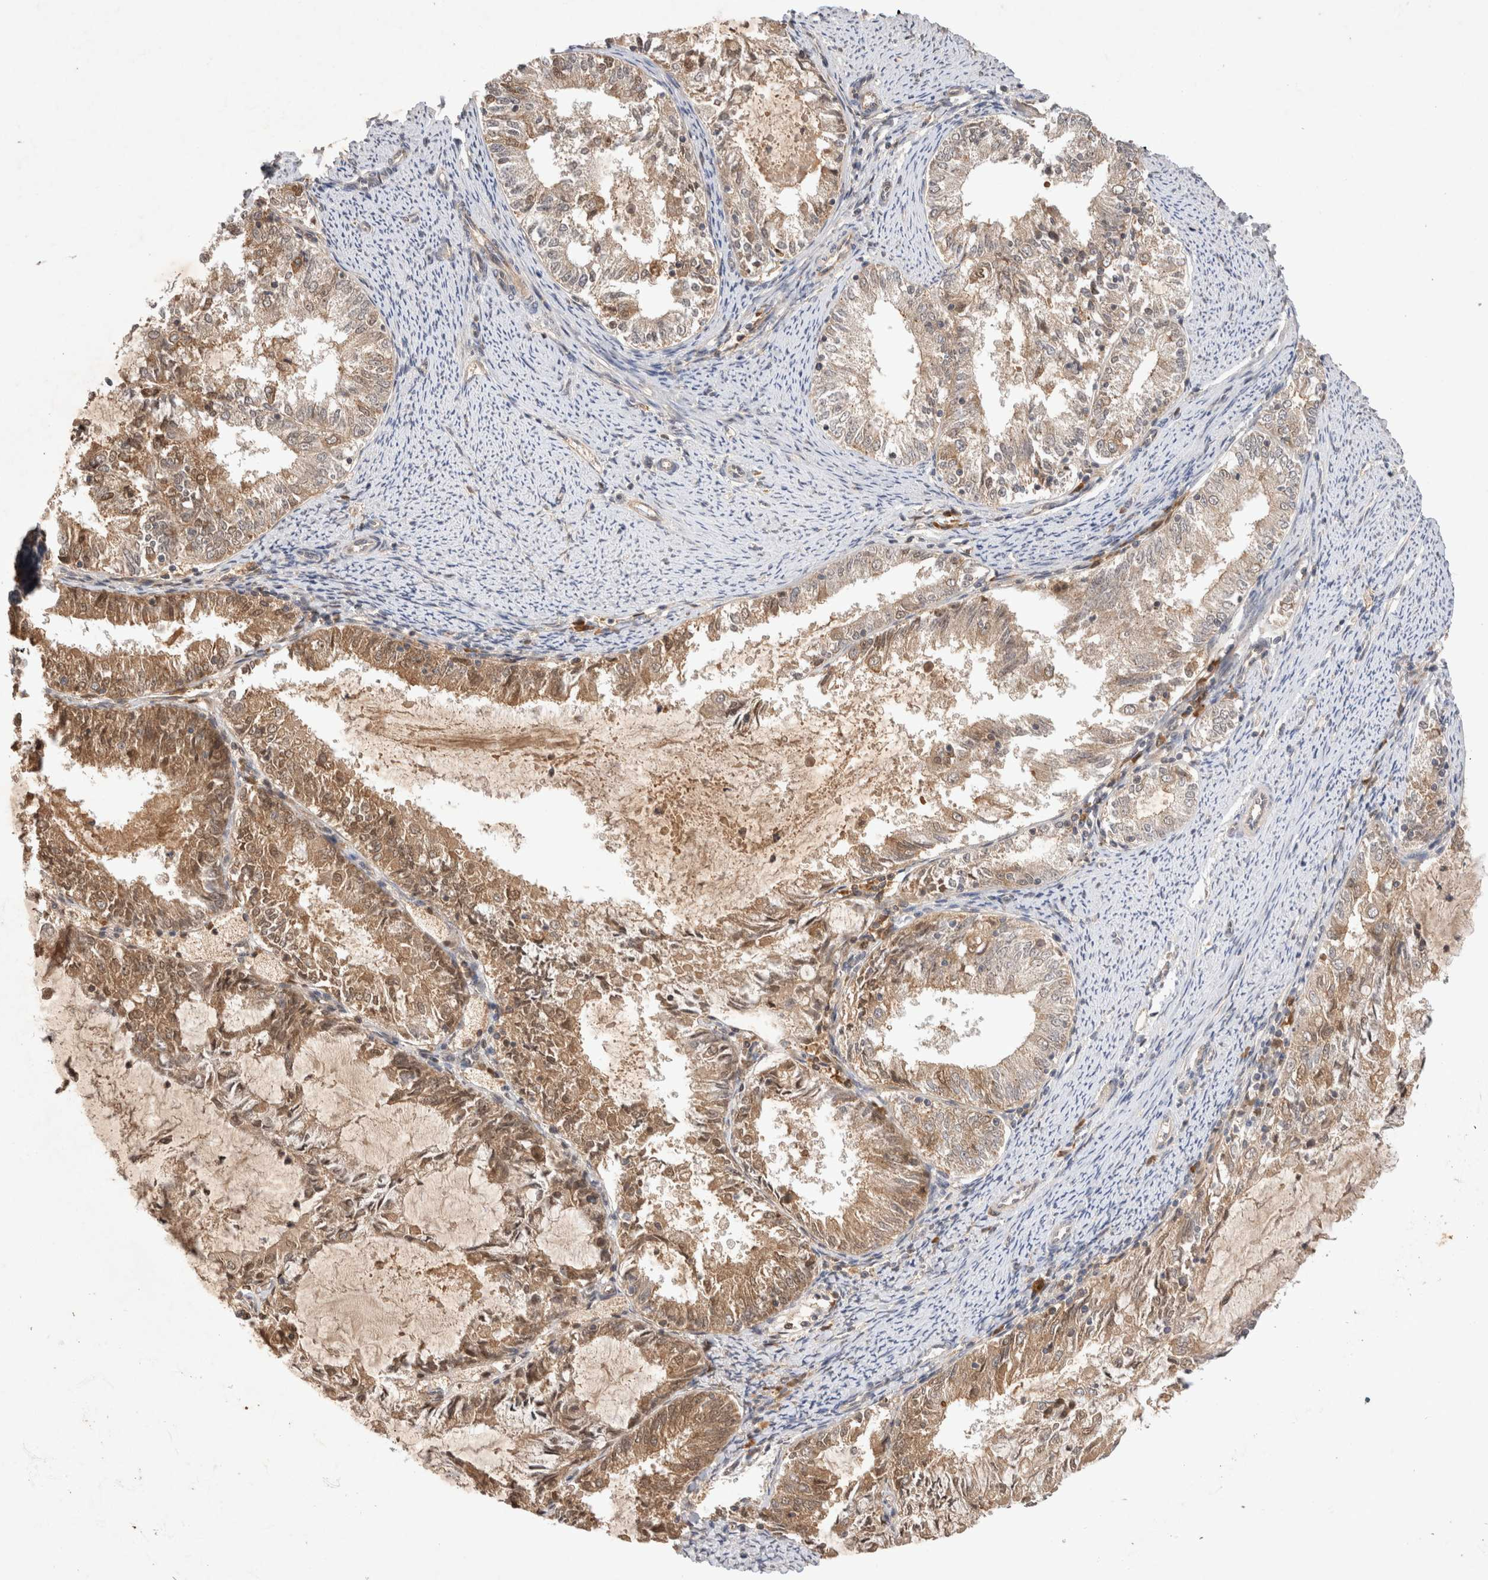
{"staining": {"intensity": "weak", "quantity": "25%-75%", "location": "cytoplasmic/membranous,nuclear"}, "tissue": "endometrial cancer", "cell_type": "Tumor cells", "image_type": "cancer", "snomed": [{"axis": "morphology", "description": "Adenocarcinoma, NOS"}, {"axis": "topography", "description": "Endometrium"}], "caption": "Protein analysis of adenocarcinoma (endometrial) tissue reveals weak cytoplasmic/membranous and nuclear expression in approximately 25%-75% of tumor cells. Ihc stains the protein in brown and the nuclei are stained blue.", "gene": "YES1", "patient": {"sex": "female", "age": 57}}